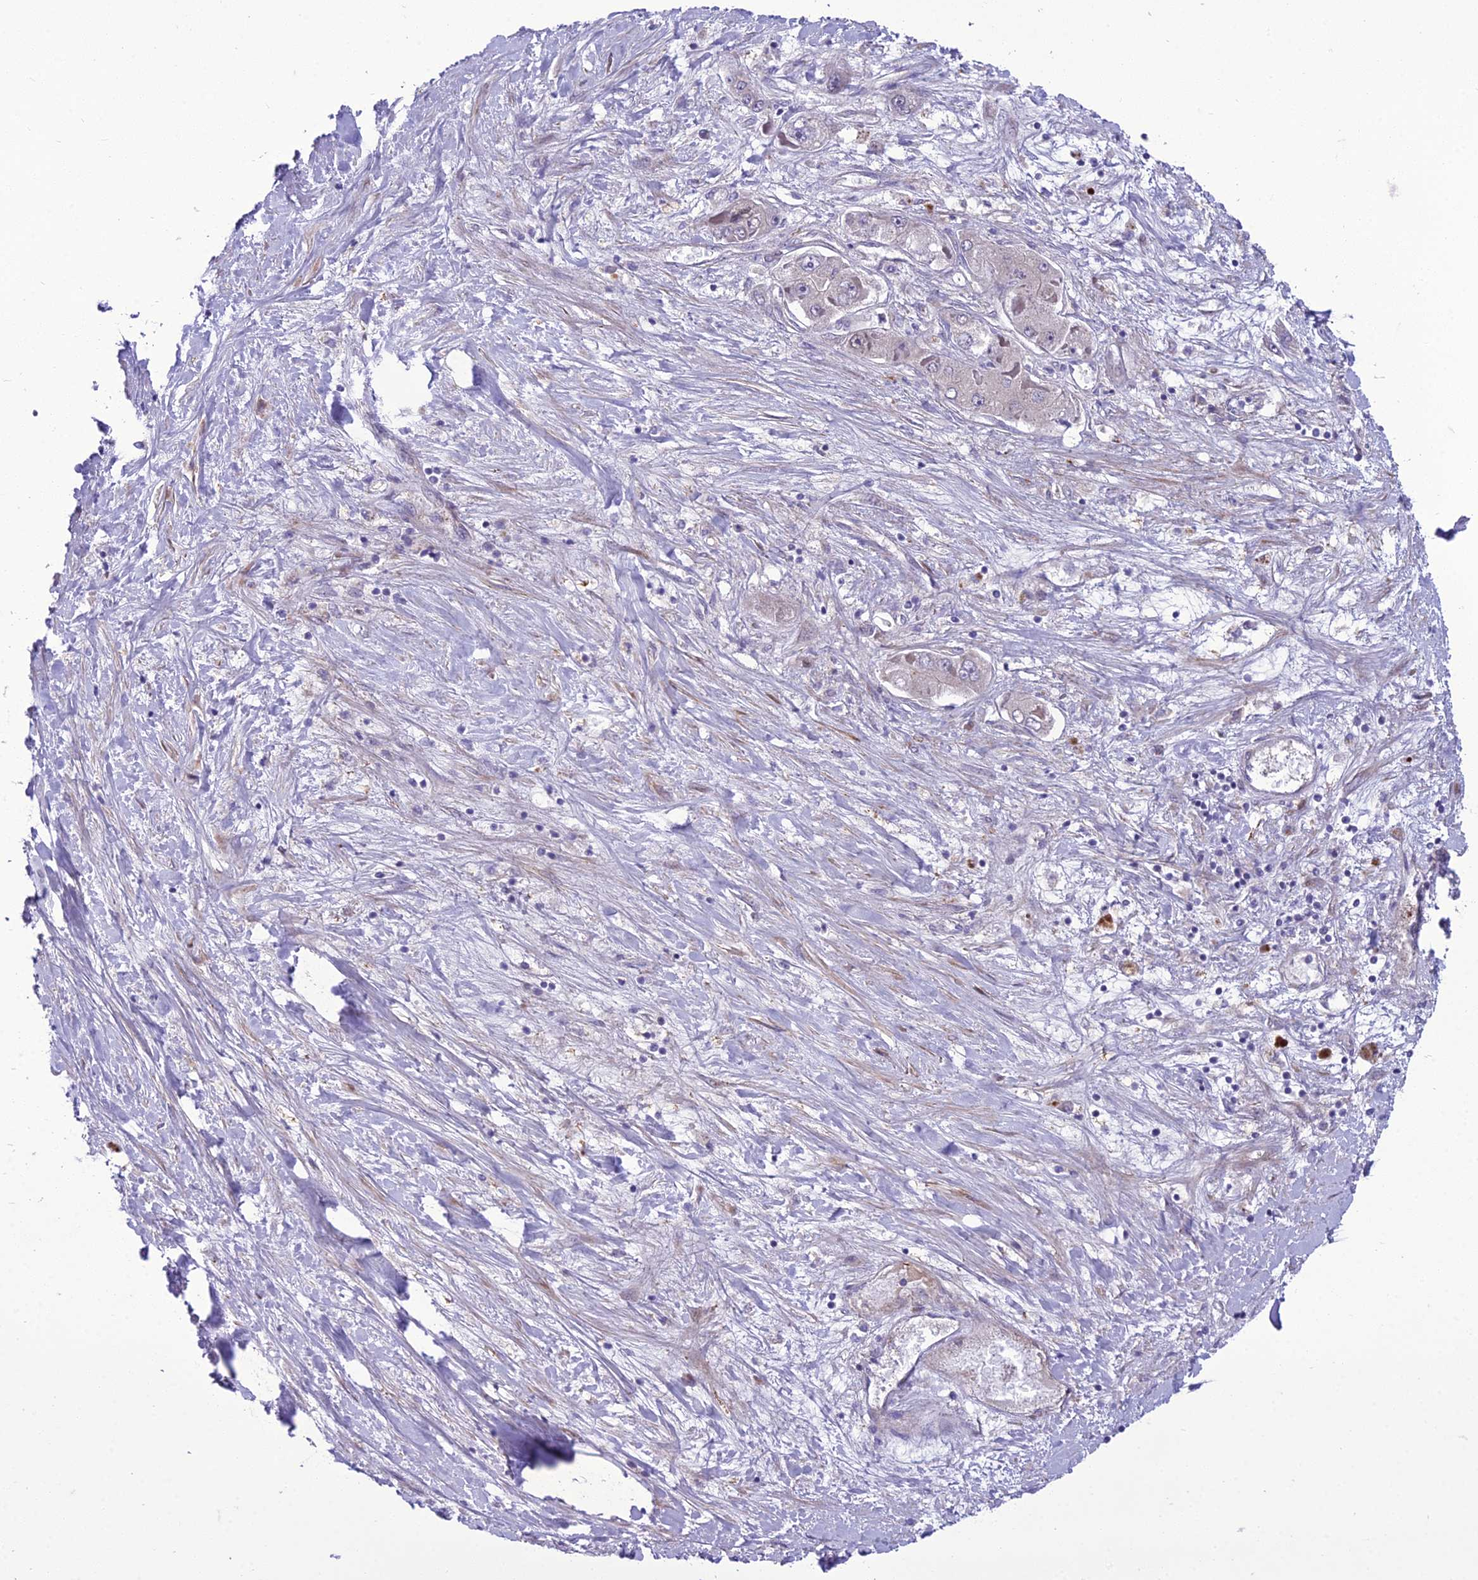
{"staining": {"intensity": "negative", "quantity": "none", "location": "none"}, "tissue": "liver cancer", "cell_type": "Tumor cells", "image_type": "cancer", "snomed": [{"axis": "morphology", "description": "Carcinoma, Hepatocellular, NOS"}, {"axis": "topography", "description": "Liver"}], "caption": "Hepatocellular carcinoma (liver) stained for a protein using immunohistochemistry displays no positivity tumor cells.", "gene": "GAB4", "patient": {"sex": "female", "age": 73}}